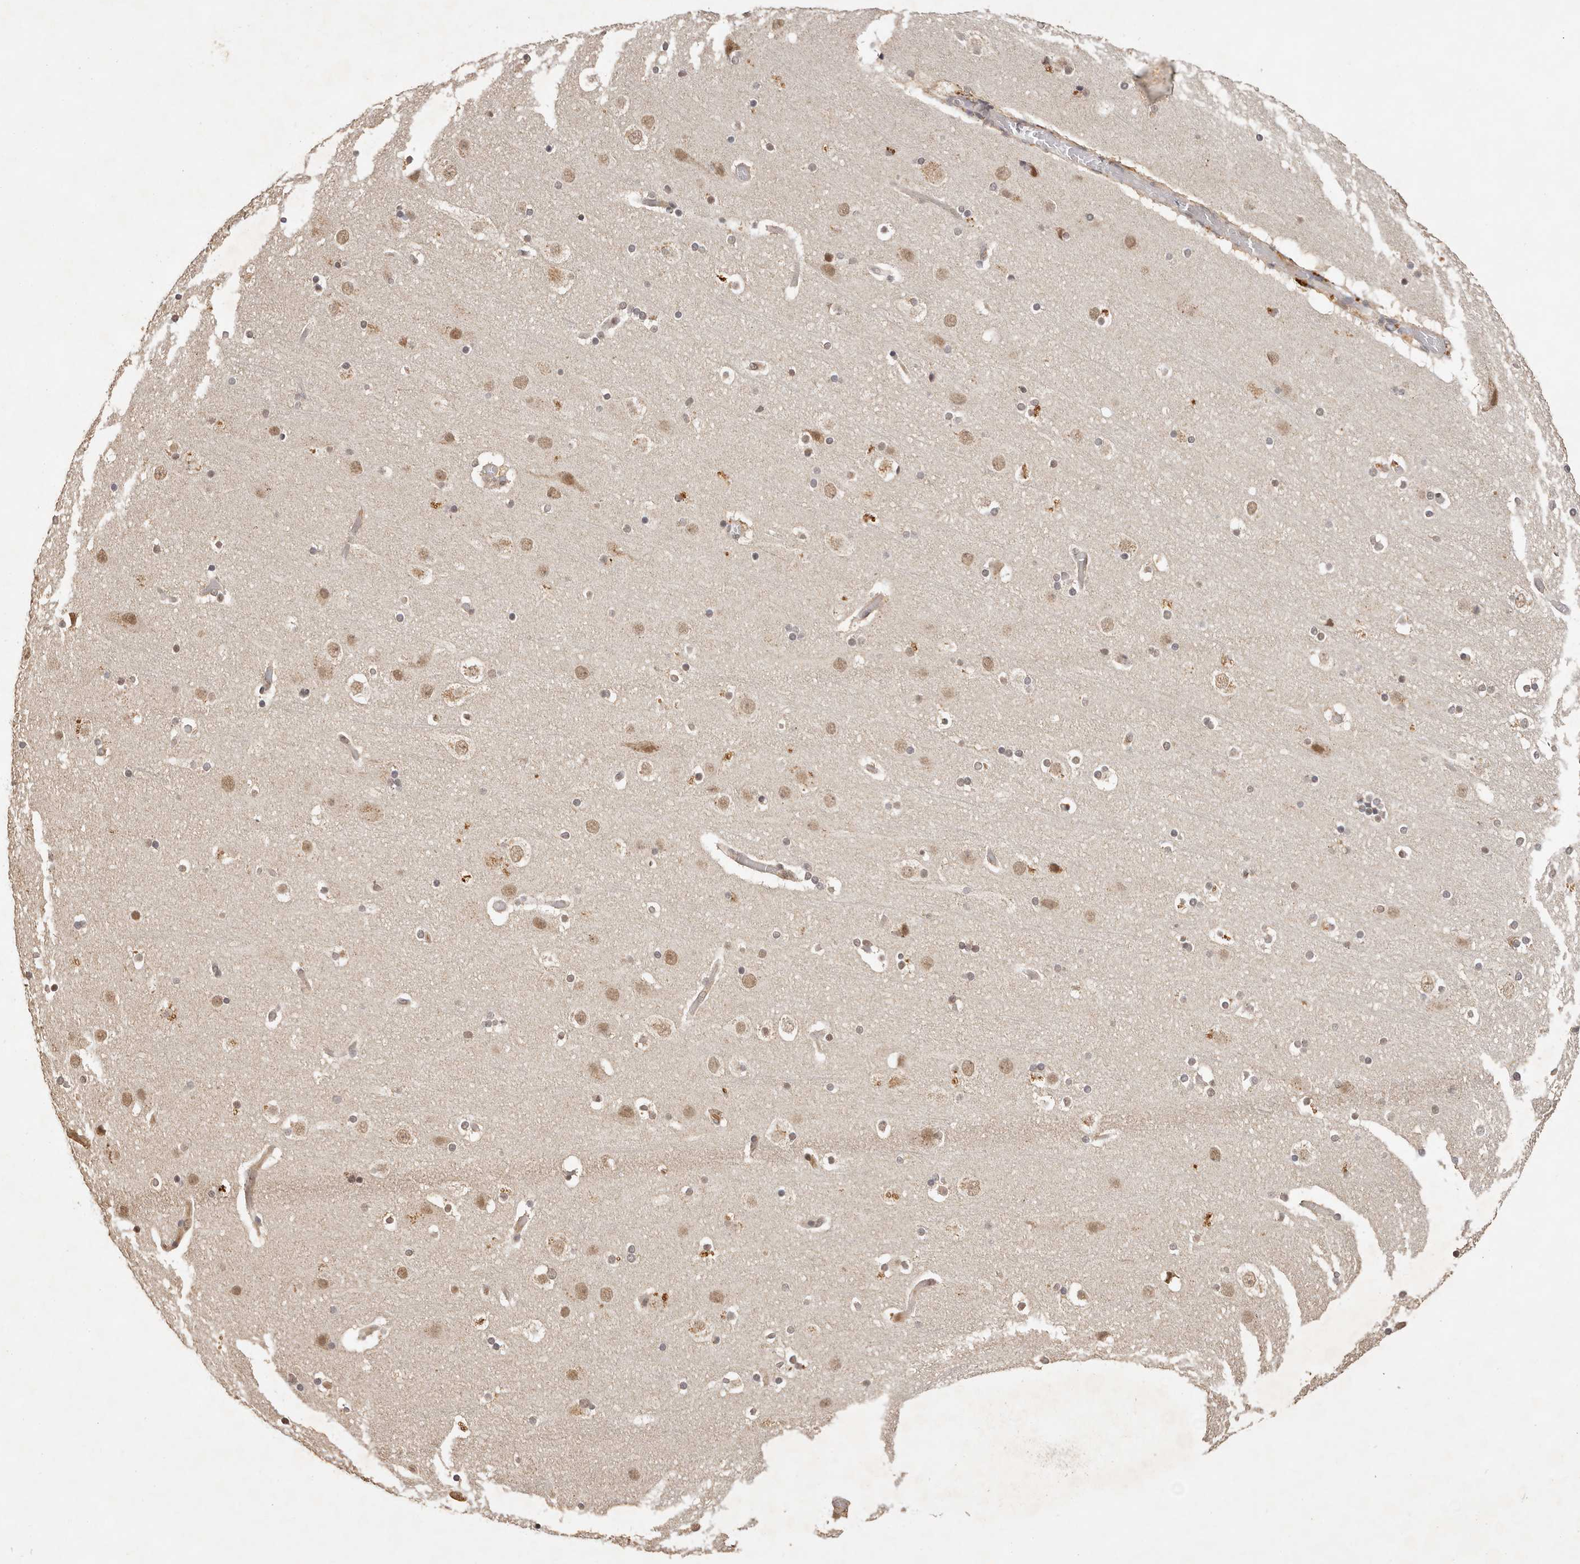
{"staining": {"intensity": "weak", "quantity": ">75%", "location": "cytoplasmic/membranous"}, "tissue": "cerebral cortex", "cell_type": "Endothelial cells", "image_type": "normal", "snomed": [{"axis": "morphology", "description": "Normal tissue, NOS"}, {"axis": "topography", "description": "Cerebral cortex"}], "caption": "This image demonstrates unremarkable cerebral cortex stained with immunohistochemistry (IHC) to label a protein in brown. The cytoplasmic/membranous of endothelial cells show weak positivity for the protein. Nuclei are counter-stained blue.", "gene": "SEC14L1", "patient": {"sex": "male", "age": 57}}